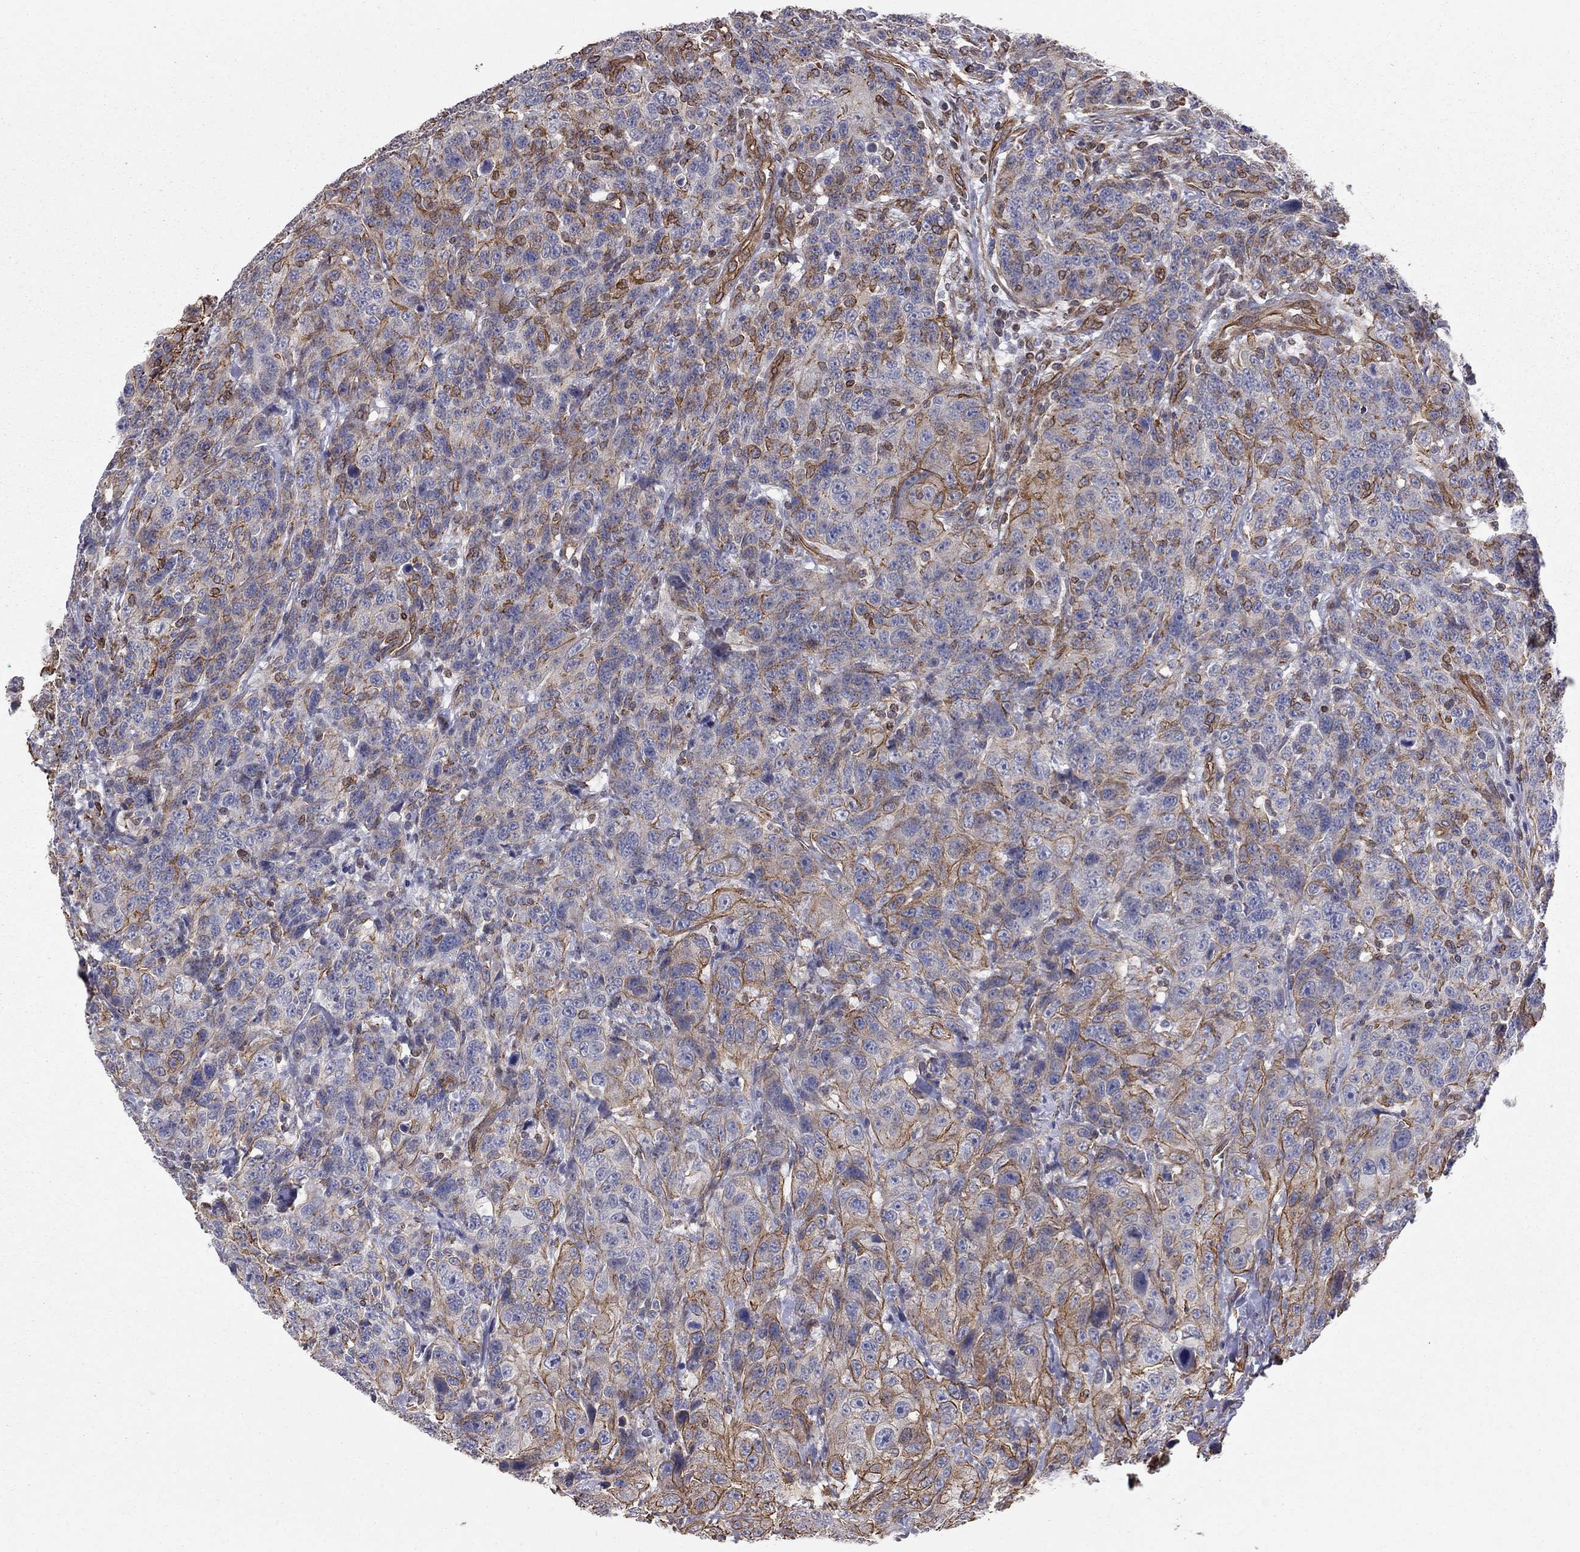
{"staining": {"intensity": "strong", "quantity": "25%-75%", "location": "cytoplasmic/membranous"}, "tissue": "urothelial cancer", "cell_type": "Tumor cells", "image_type": "cancer", "snomed": [{"axis": "morphology", "description": "Urothelial carcinoma, NOS"}, {"axis": "morphology", "description": "Urothelial carcinoma, High grade"}, {"axis": "topography", "description": "Urinary bladder"}], "caption": "Urothelial cancer was stained to show a protein in brown. There is high levels of strong cytoplasmic/membranous positivity in about 25%-75% of tumor cells. The protein of interest is shown in brown color, while the nuclei are stained blue.", "gene": "BICDL2", "patient": {"sex": "female", "age": 73}}